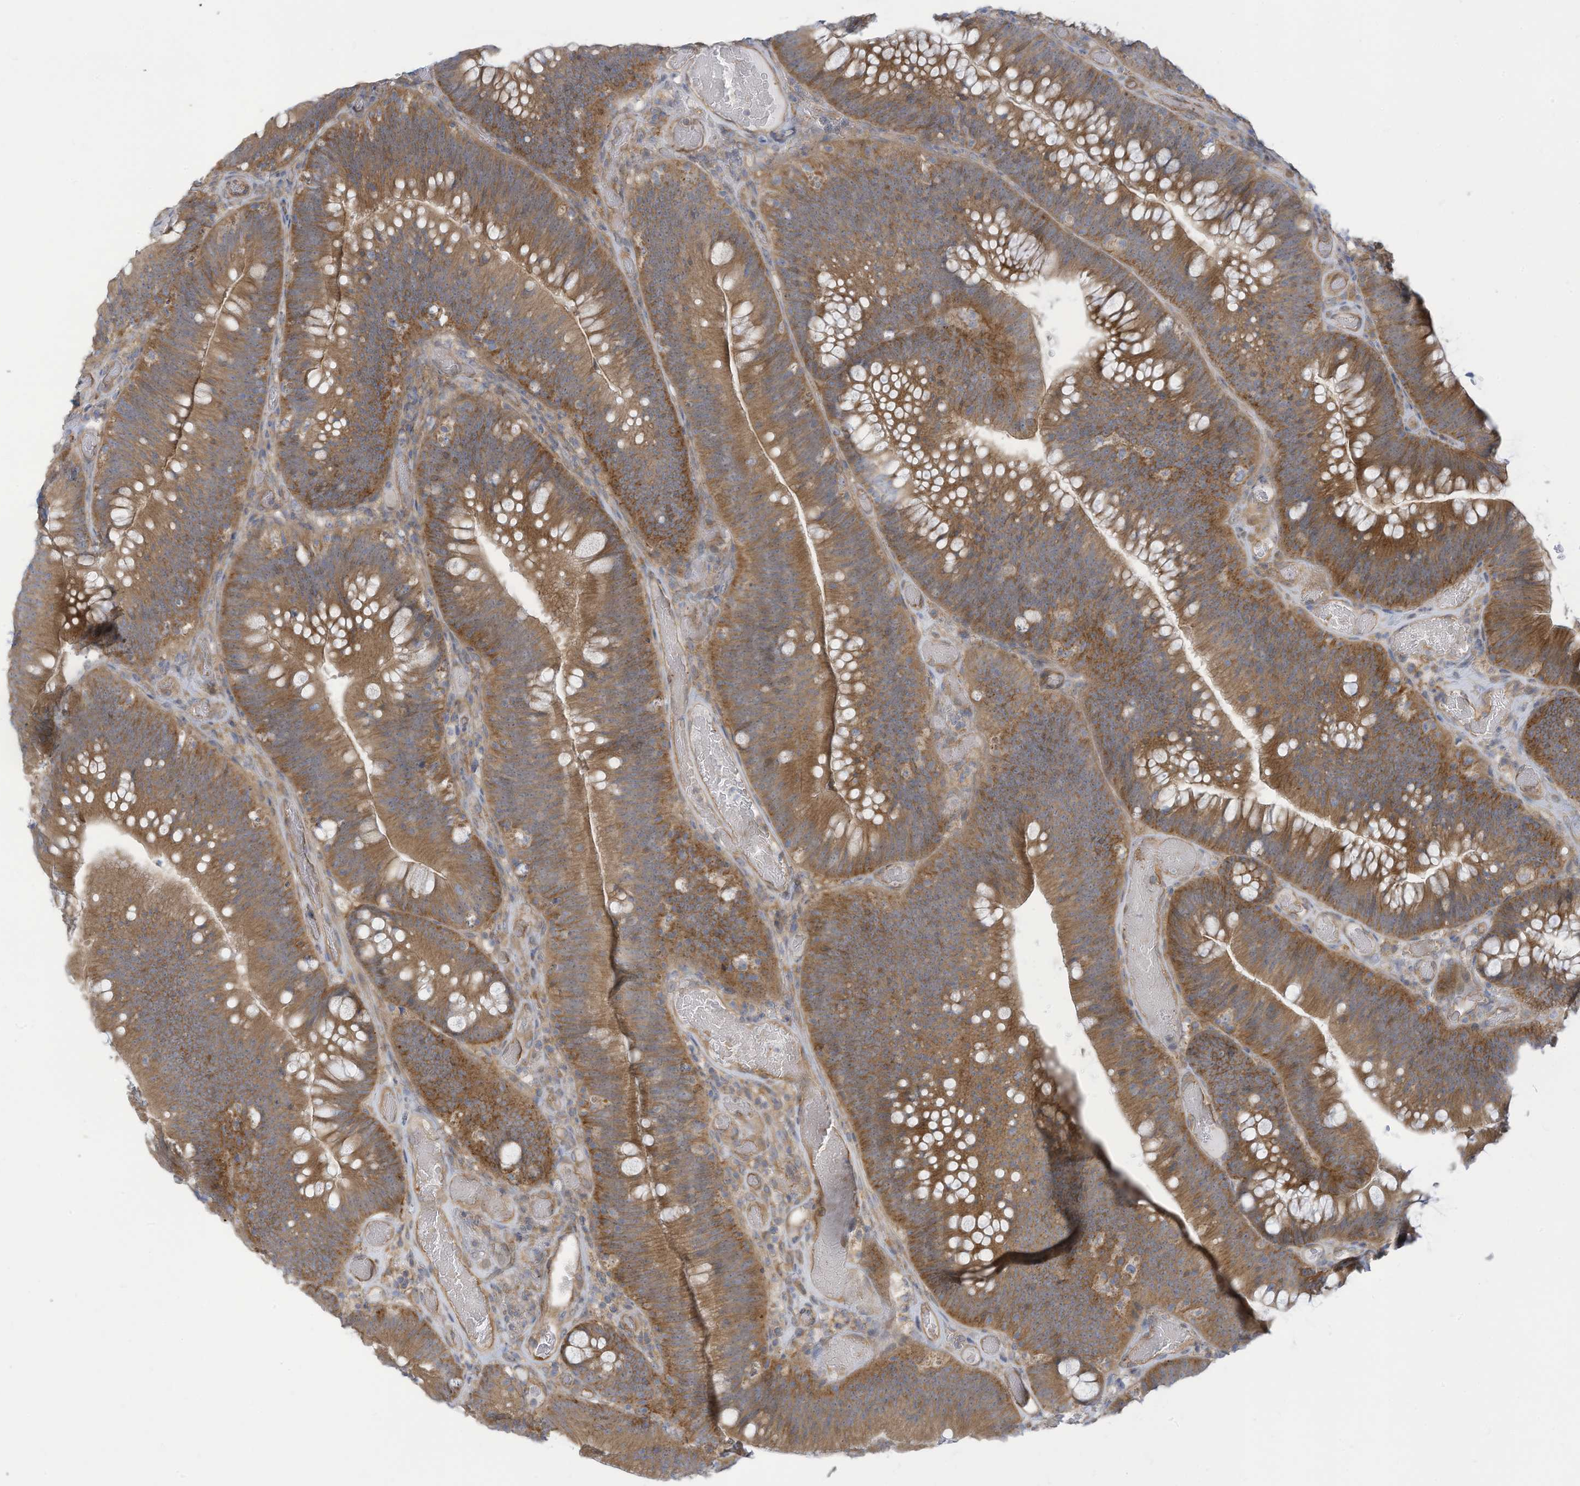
{"staining": {"intensity": "moderate", "quantity": ">75%", "location": "cytoplasmic/membranous"}, "tissue": "colorectal cancer", "cell_type": "Tumor cells", "image_type": "cancer", "snomed": [{"axis": "morphology", "description": "Normal tissue, NOS"}, {"axis": "topography", "description": "Colon"}], "caption": "Human colorectal cancer stained for a protein (brown) shows moderate cytoplasmic/membranous positive expression in about >75% of tumor cells.", "gene": "ADAT2", "patient": {"sex": "female", "age": 82}}